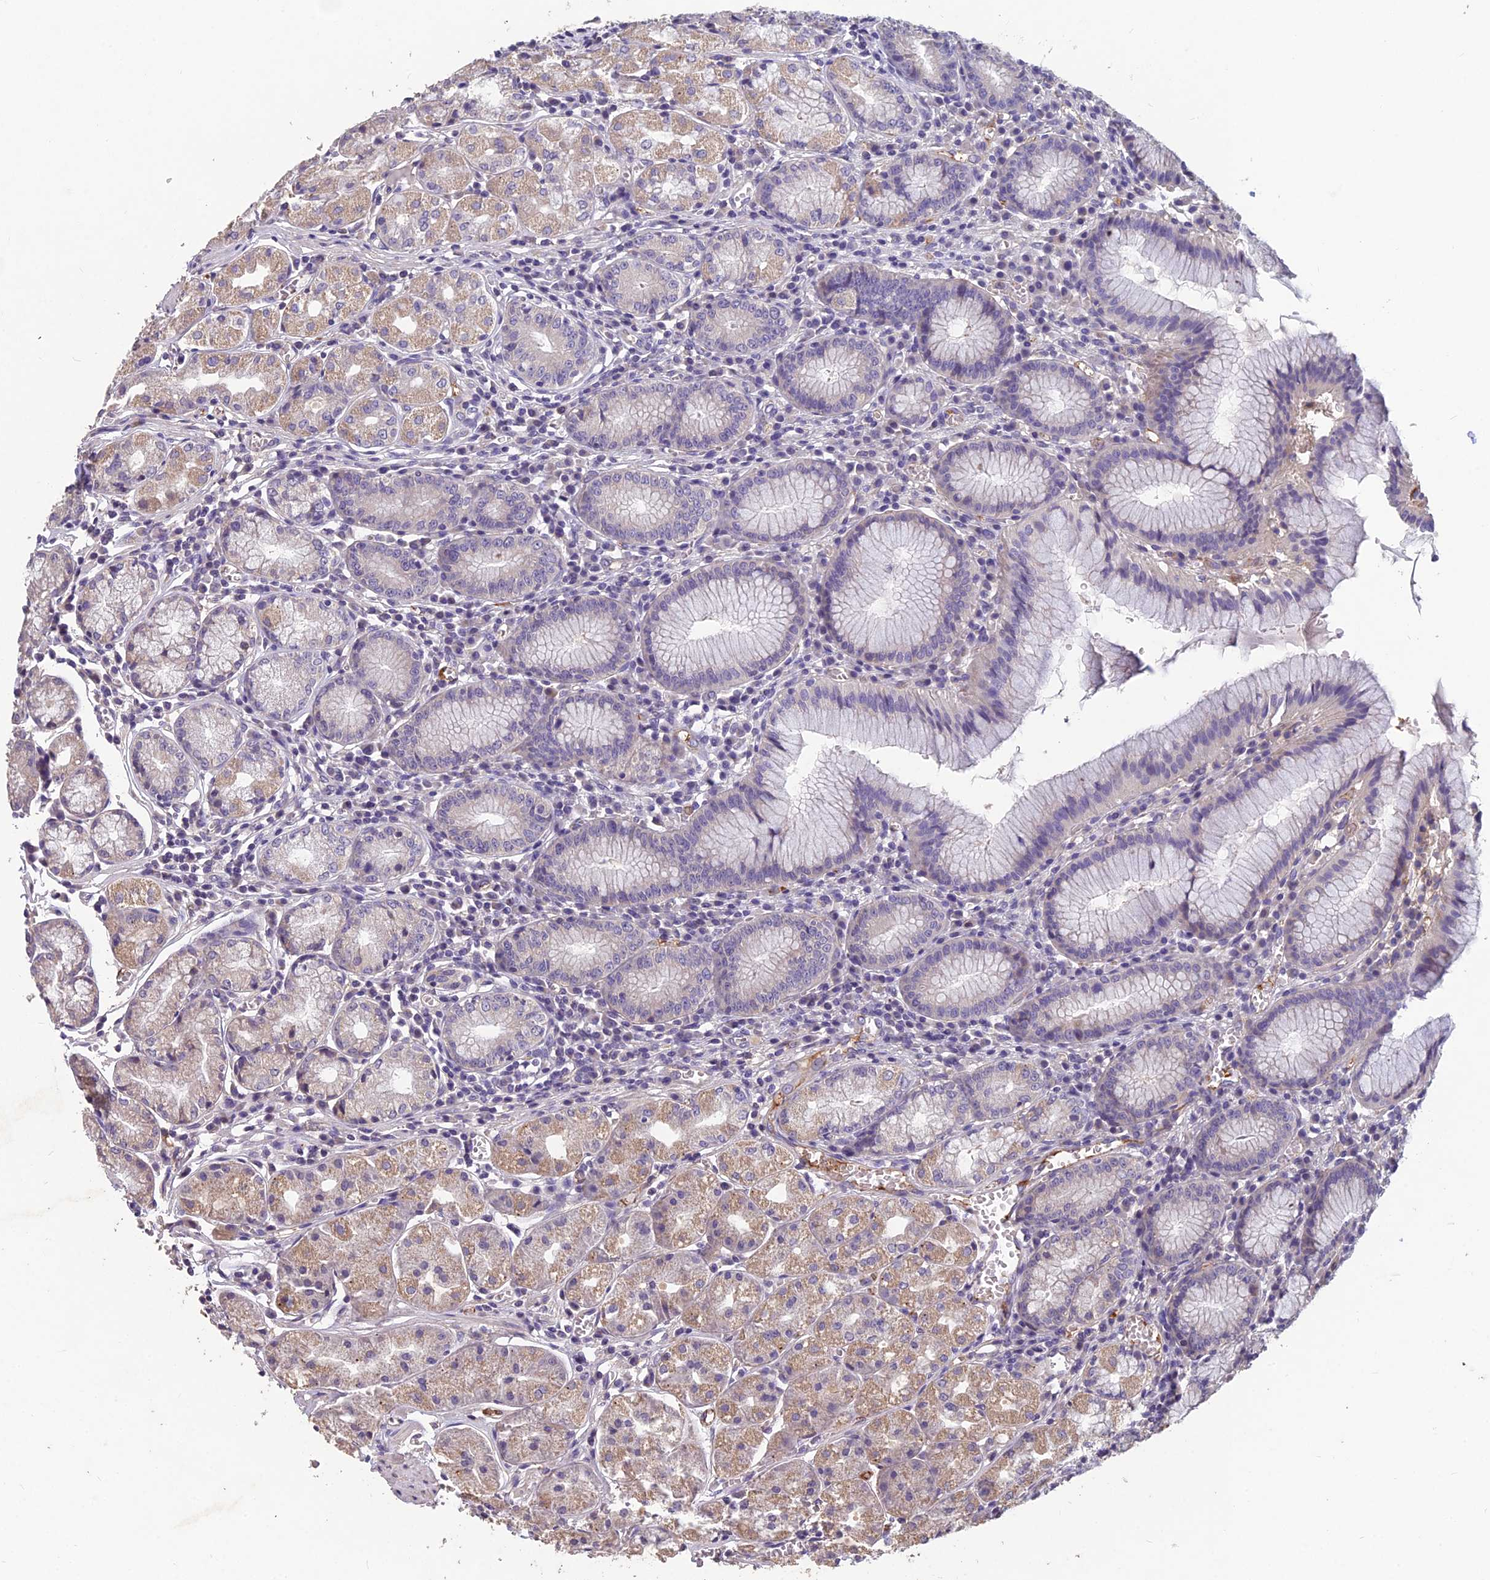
{"staining": {"intensity": "moderate", "quantity": "25%-75%", "location": "cytoplasmic/membranous"}, "tissue": "stomach", "cell_type": "Glandular cells", "image_type": "normal", "snomed": [{"axis": "morphology", "description": "Normal tissue, NOS"}, {"axis": "topography", "description": "Stomach"}], "caption": "Moderate cytoplasmic/membranous staining for a protein is identified in approximately 25%-75% of glandular cells of normal stomach using immunohistochemistry (IHC).", "gene": "CEACAM16", "patient": {"sex": "male", "age": 55}}